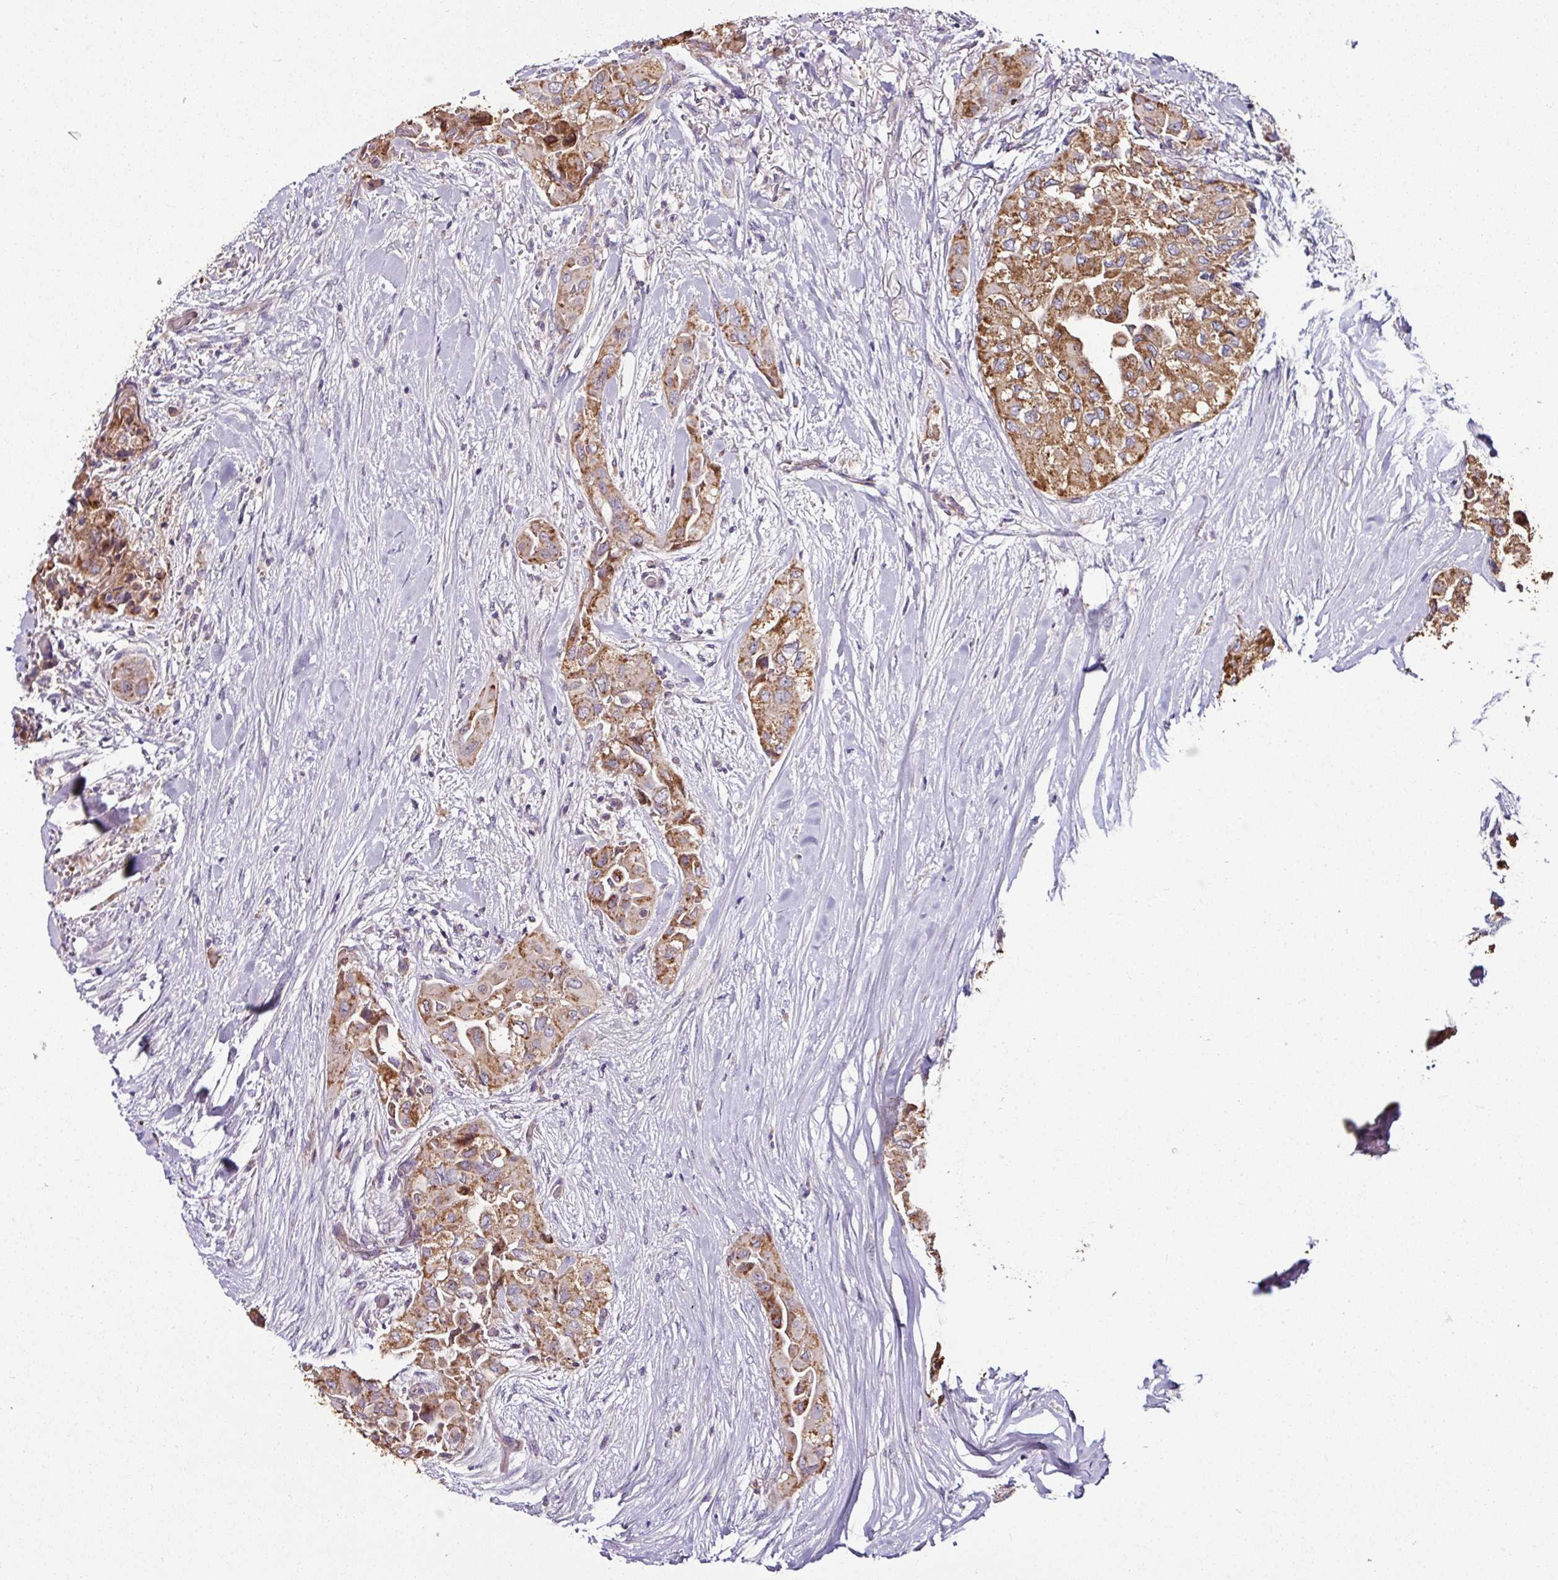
{"staining": {"intensity": "moderate", "quantity": ">75%", "location": "cytoplasmic/membranous"}, "tissue": "thyroid cancer", "cell_type": "Tumor cells", "image_type": "cancer", "snomed": [{"axis": "morphology", "description": "Papillary adenocarcinoma, NOS"}, {"axis": "topography", "description": "Thyroid gland"}], "caption": "An immunohistochemistry (IHC) histopathology image of neoplastic tissue is shown. Protein staining in brown shows moderate cytoplasmic/membranous positivity in thyroid cancer (papillary adenocarcinoma) within tumor cells.", "gene": "CPD", "patient": {"sex": "female", "age": 59}}